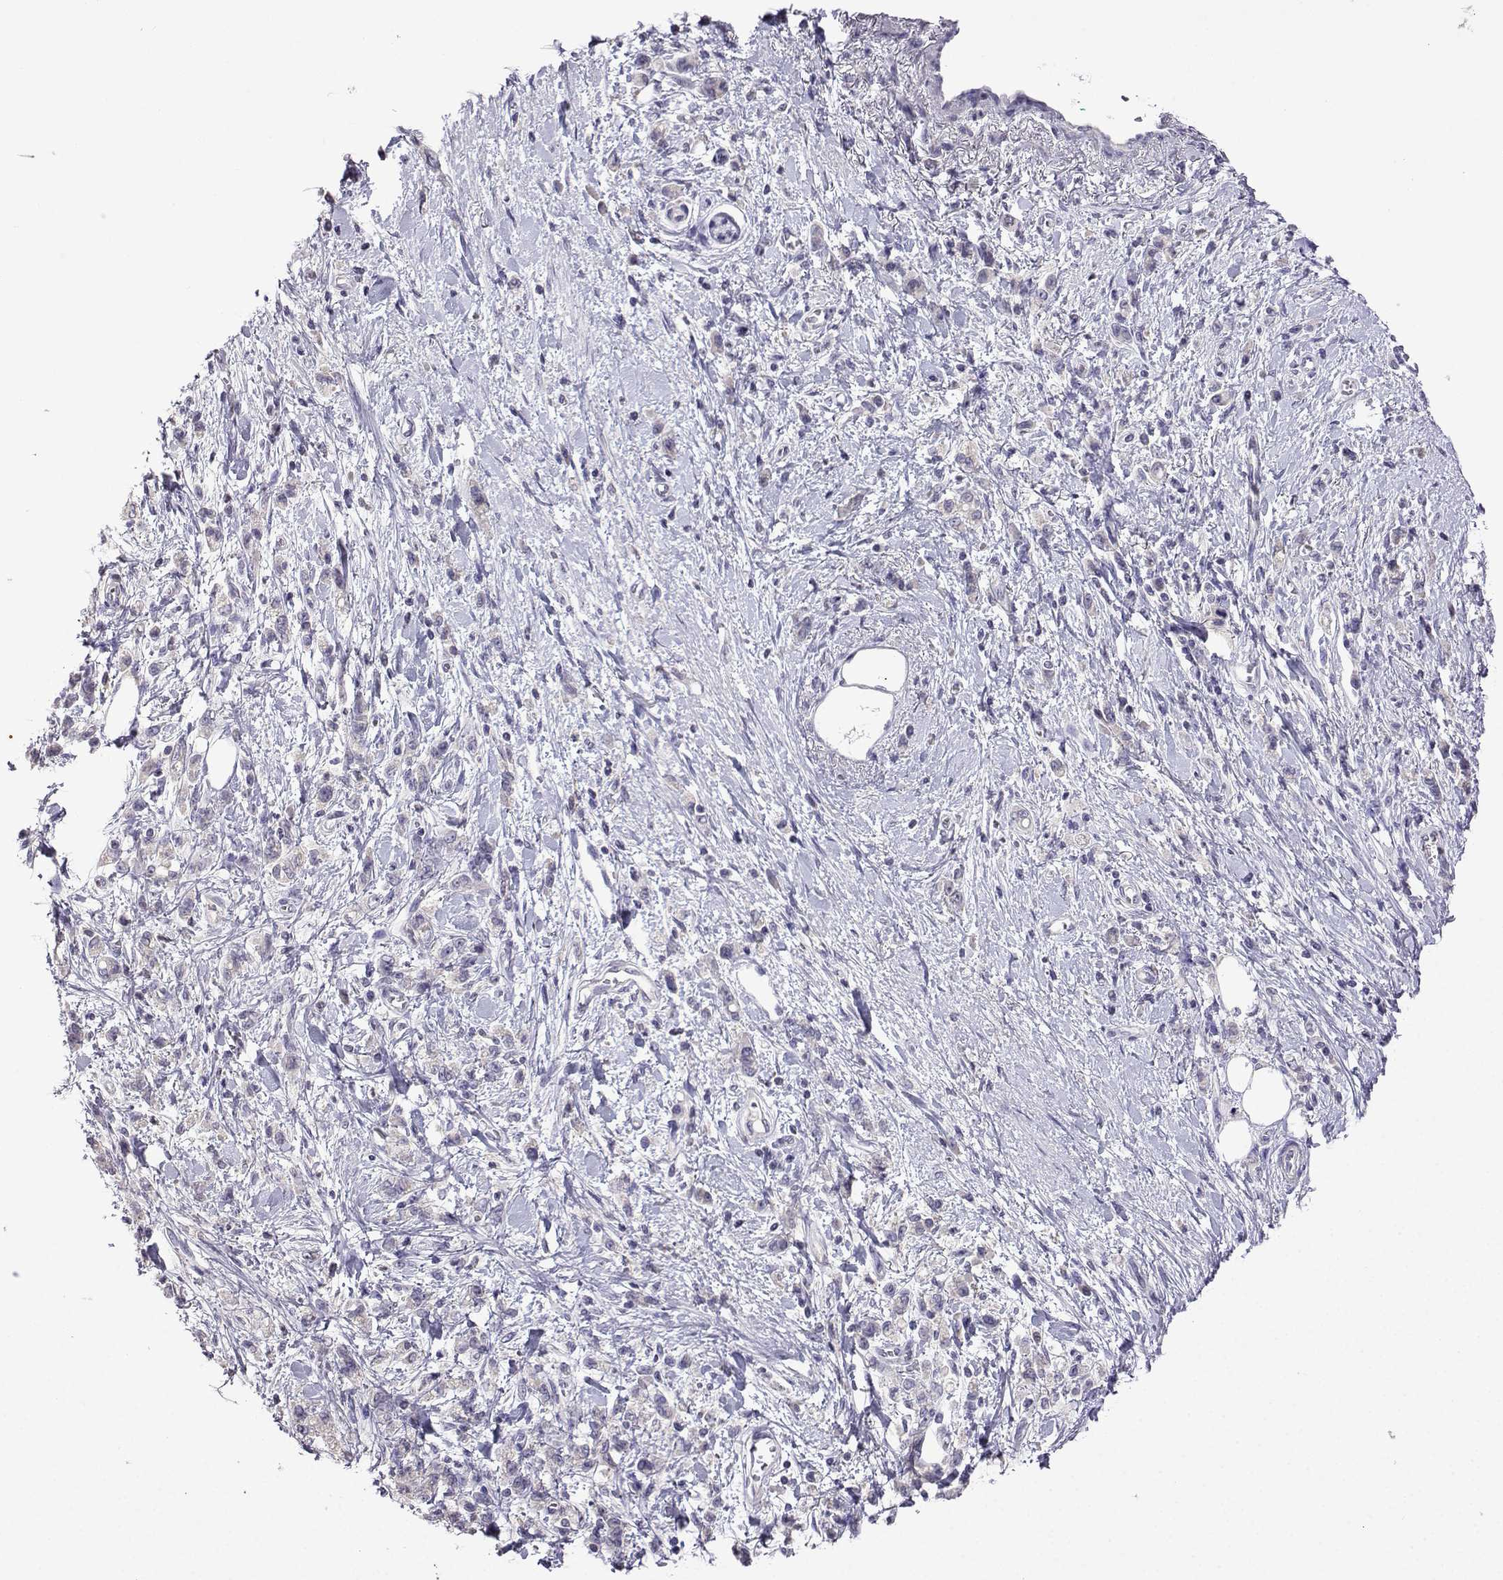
{"staining": {"intensity": "negative", "quantity": "none", "location": "none"}, "tissue": "stomach cancer", "cell_type": "Tumor cells", "image_type": "cancer", "snomed": [{"axis": "morphology", "description": "Adenocarcinoma, NOS"}, {"axis": "topography", "description": "Stomach"}], "caption": "A photomicrograph of stomach adenocarcinoma stained for a protein demonstrates no brown staining in tumor cells.", "gene": "FCAMR", "patient": {"sex": "male", "age": 77}}